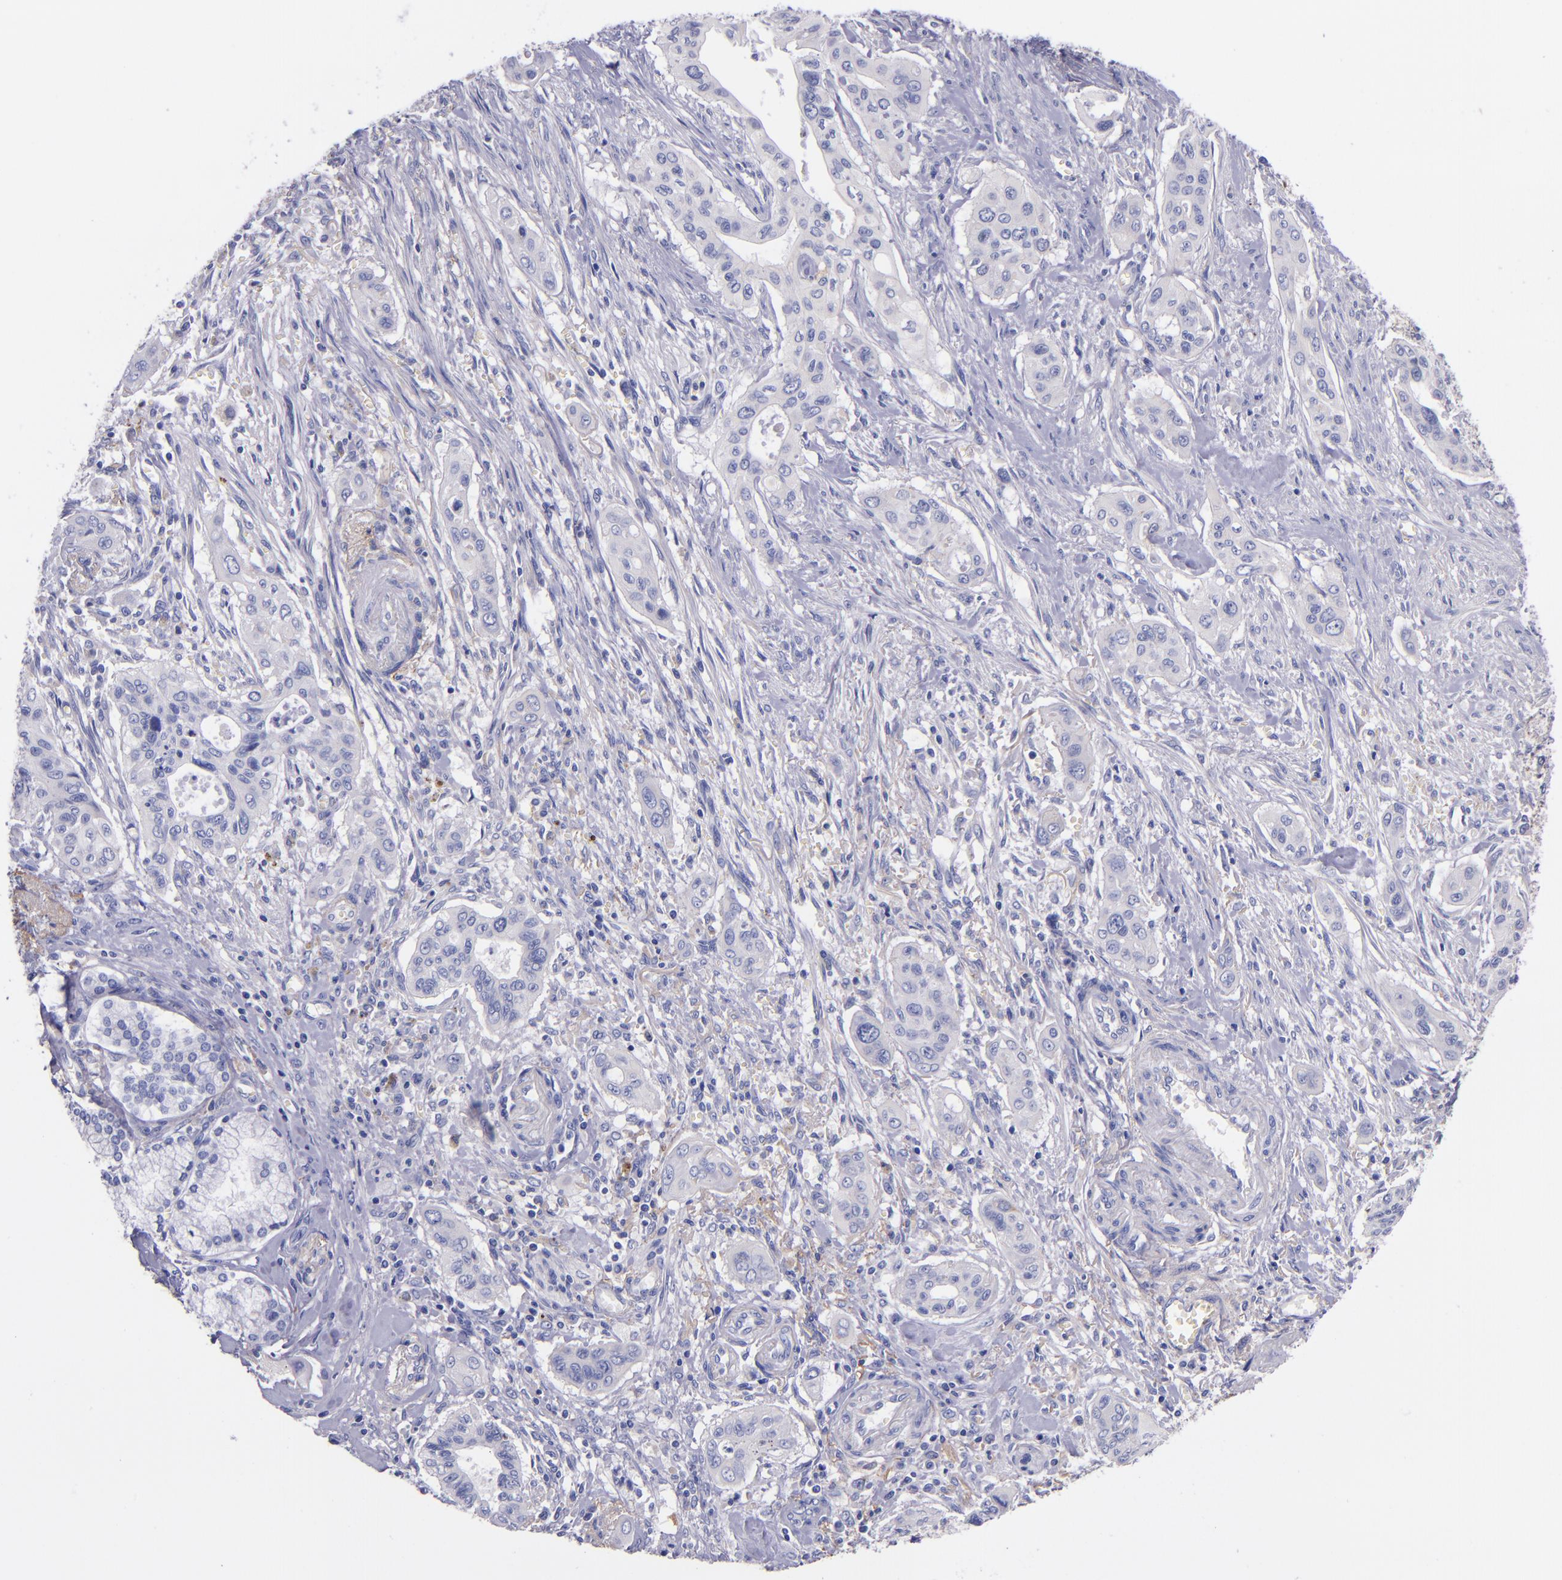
{"staining": {"intensity": "negative", "quantity": "none", "location": "none"}, "tissue": "pancreatic cancer", "cell_type": "Tumor cells", "image_type": "cancer", "snomed": [{"axis": "morphology", "description": "Adenocarcinoma, NOS"}, {"axis": "topography", "description": "Pancreas"}], "caption": "Pancreatic cancer (adenocarcinoma) was stained to show a protein in brown. There is no significant staining in tumor cells.", "gene": "IVL", "patient": {"sex": "male", "age": 77}}